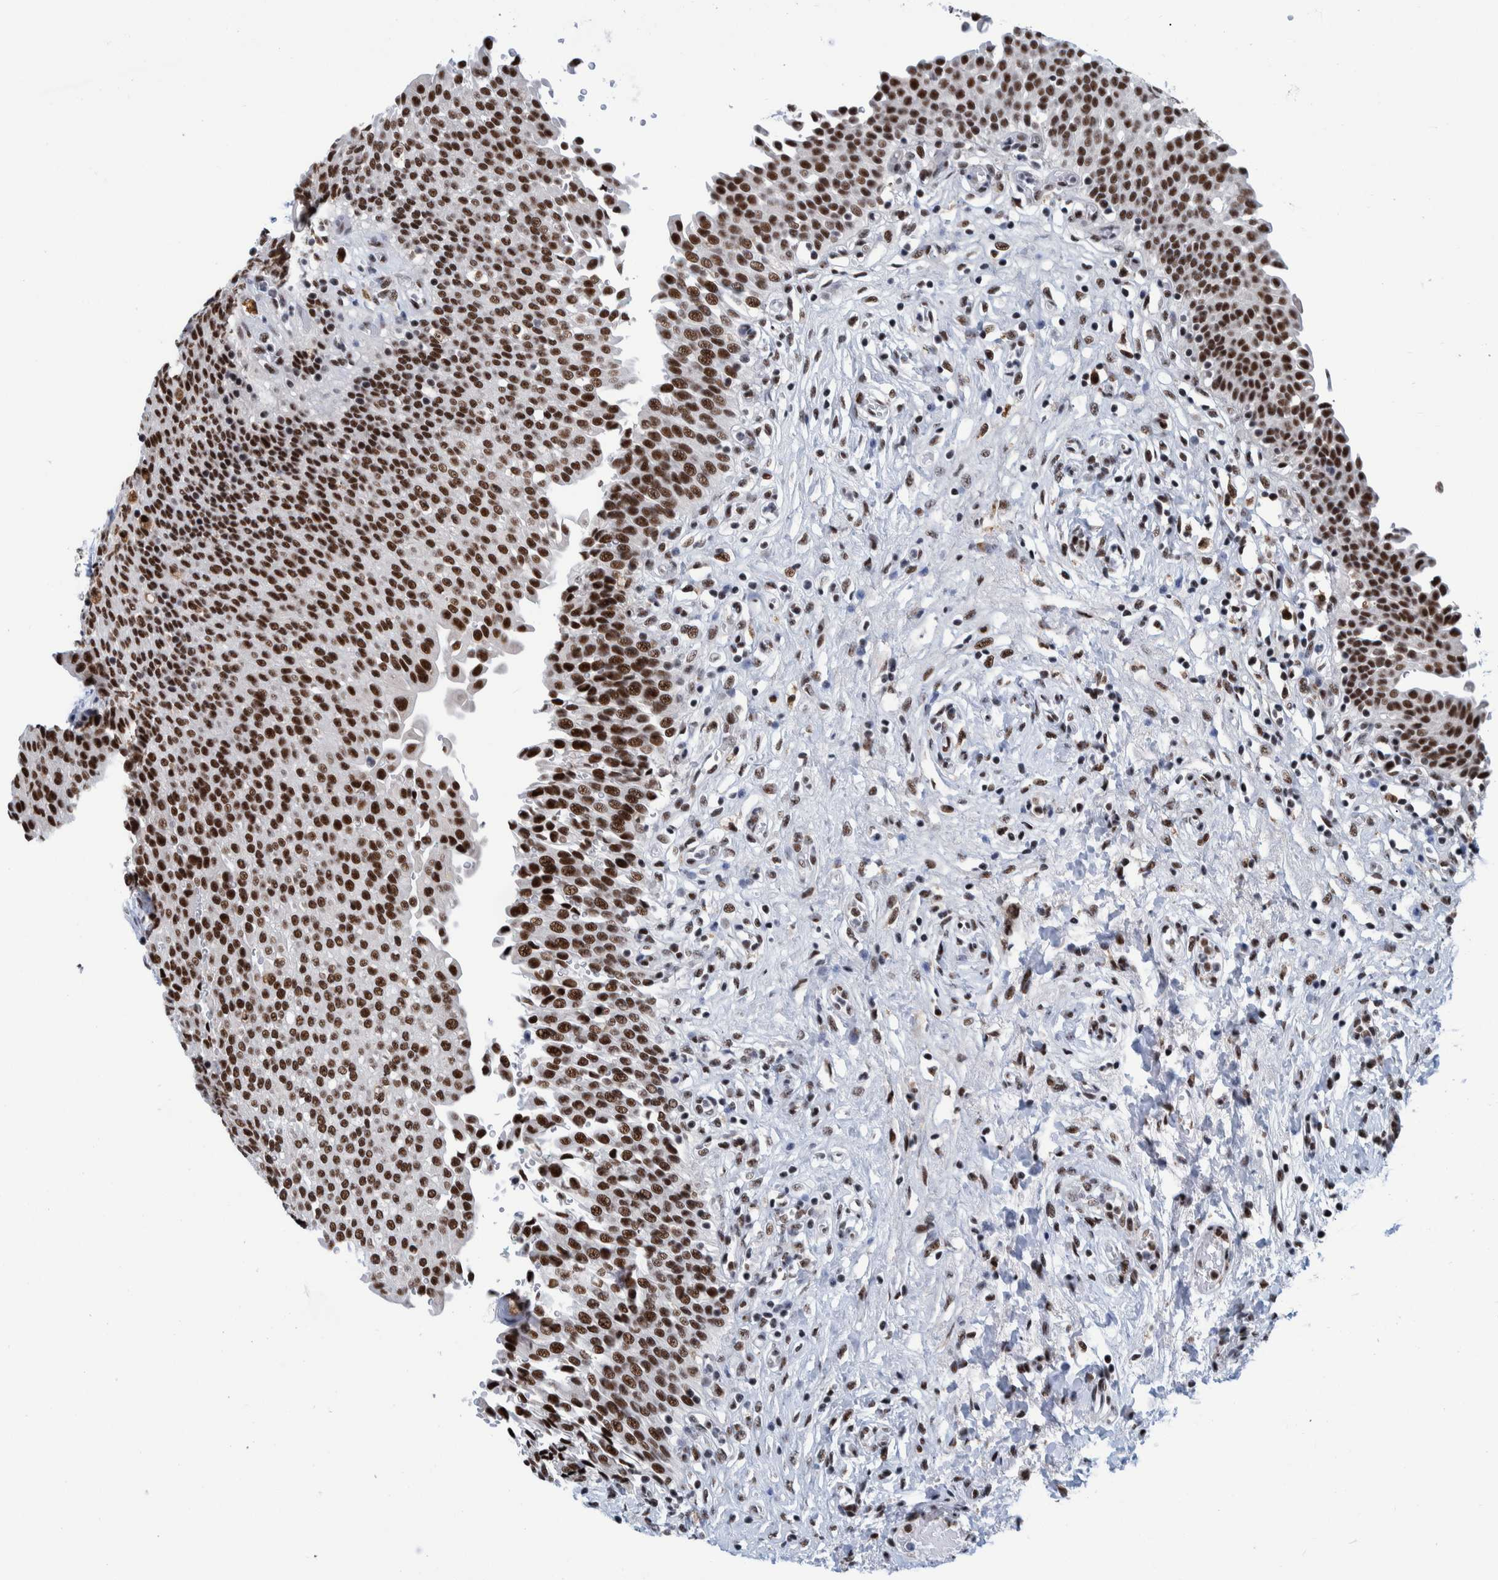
{"staining": {"intensity": "strong", "quantity": ">75%", "location": "nuclear"}, "tissue": "urinary bladder", "cell_type": "Urothelial cells", "image_type": "normal", "snomed": [{"axis": "morphology", "description": "Urothelial carcinoma, High grade"}, {"axis": "topography", "description": "Urinary bladder"}], "caption": "This photomicrograph reveals unremarkable urinary bladder stained with immunohistochemistry to label a protein in brown. The nuclear of urothelial cells show strong positivity for the protein. Nuclei are counter-stained blue.", "gene": "EFTUD2", "patient": {"sex": "male", "age": 46}}